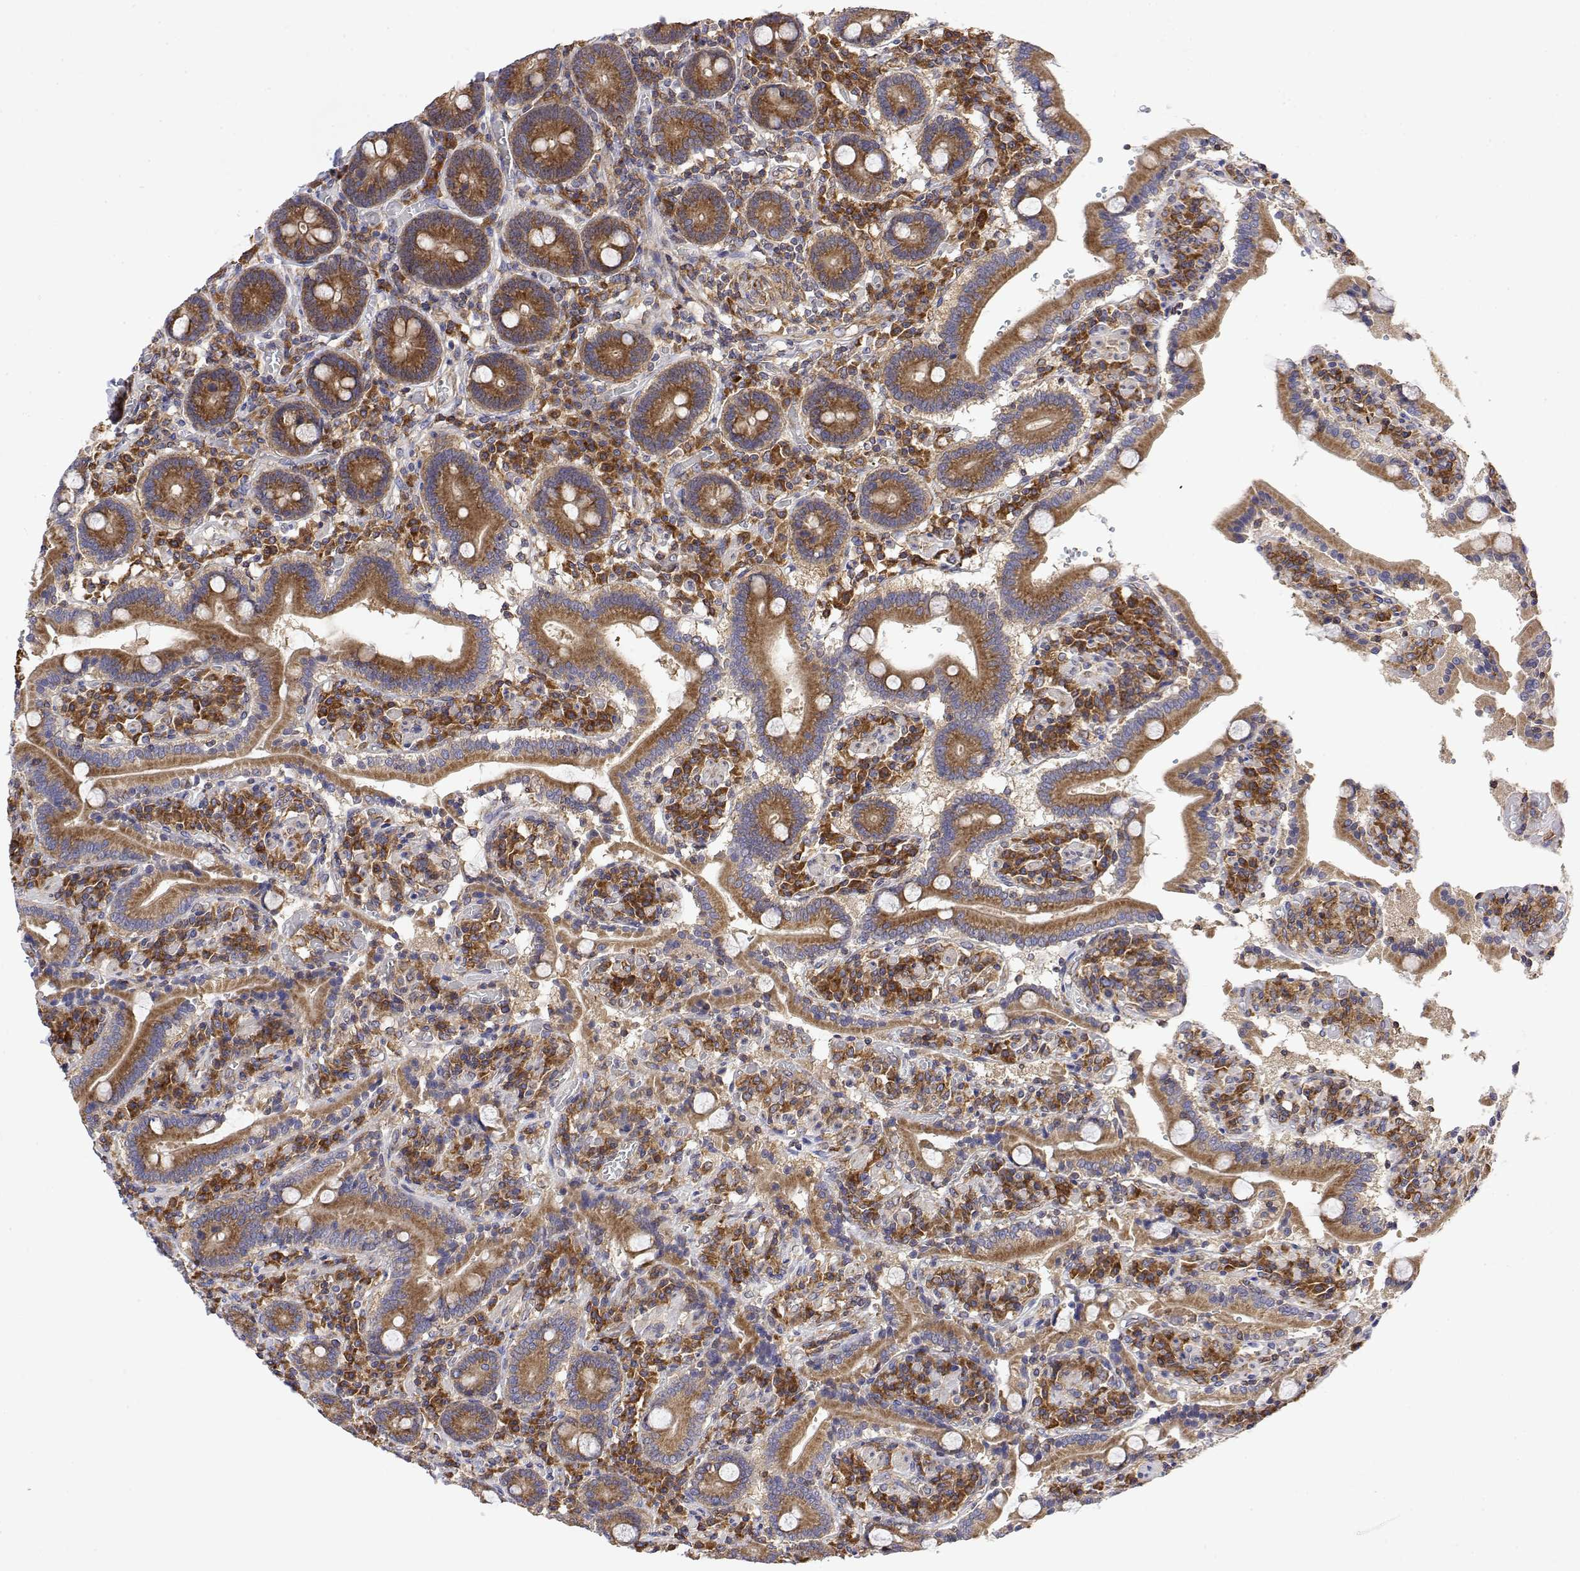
{"staining": {"intensity": "moderate", "quantity": ">75%", "location": "cytoplasmic/membranous"}, "tissue": "duodenum", "cell_type": "Glandular cells", "image_type": "normal", "snomed": [{"axis": "morphology", "description": "Normal tissue, NOS"}, {"axis": "topography", "description": "Duodenum"}], "caption": "High-magnification brightfield microscopy of unremarkable duodenum stained with DAB (3,3'-diaminobenzidine) (brown) and counterstained with hematoxylin (blue). glandular cells exhibit moderate cytoplasmic/membranous staining is present in about>75% of cells. Immunohistochemistry (ihc) stains the protein in brown and the nuclei are stained blue.", "gene": "EEF1G", "patient": {"sex": "female", "age": 62}}